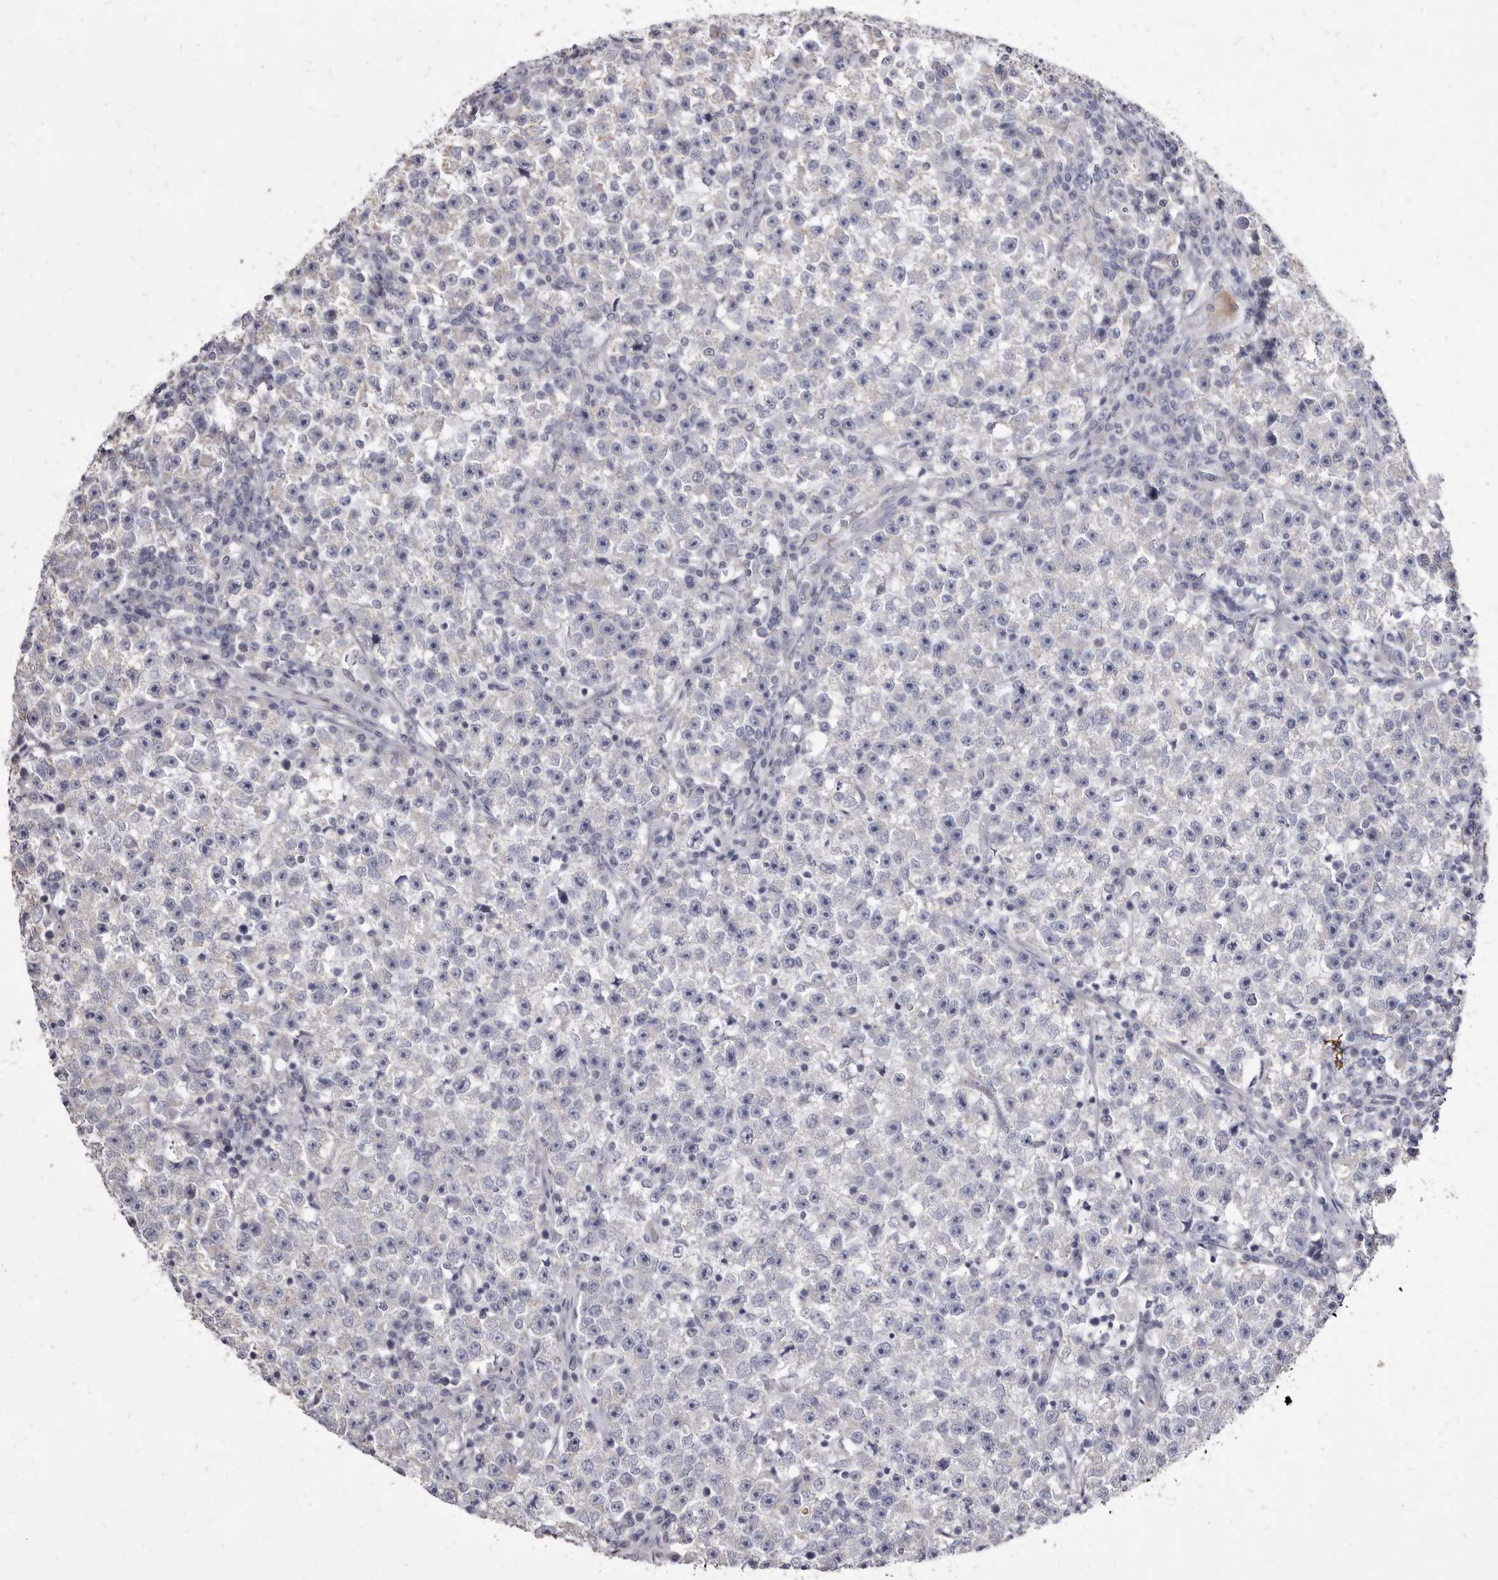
{"staining": {"intensity": "negative", "quantity": "none", "location": "none"}, "tissue": "testis cancer", "cell_type": "Tumor cells", "image_type": "cancer", "snomed": [{"axis": "morphology", "description": "Seminoma, NOS"}, {"axis": "topography", "description": "Testis"}], "caption": "DAB immunohistochemical staining of human seminoma (testis) shows no significant expression in tumor cells. (DAB (3,3'-diaminobenzidine) IHC visualized using brightfield microscopy, high magnification).", "gene": "CYP2E1", "patient": {"sex": "male", "age": 22}}